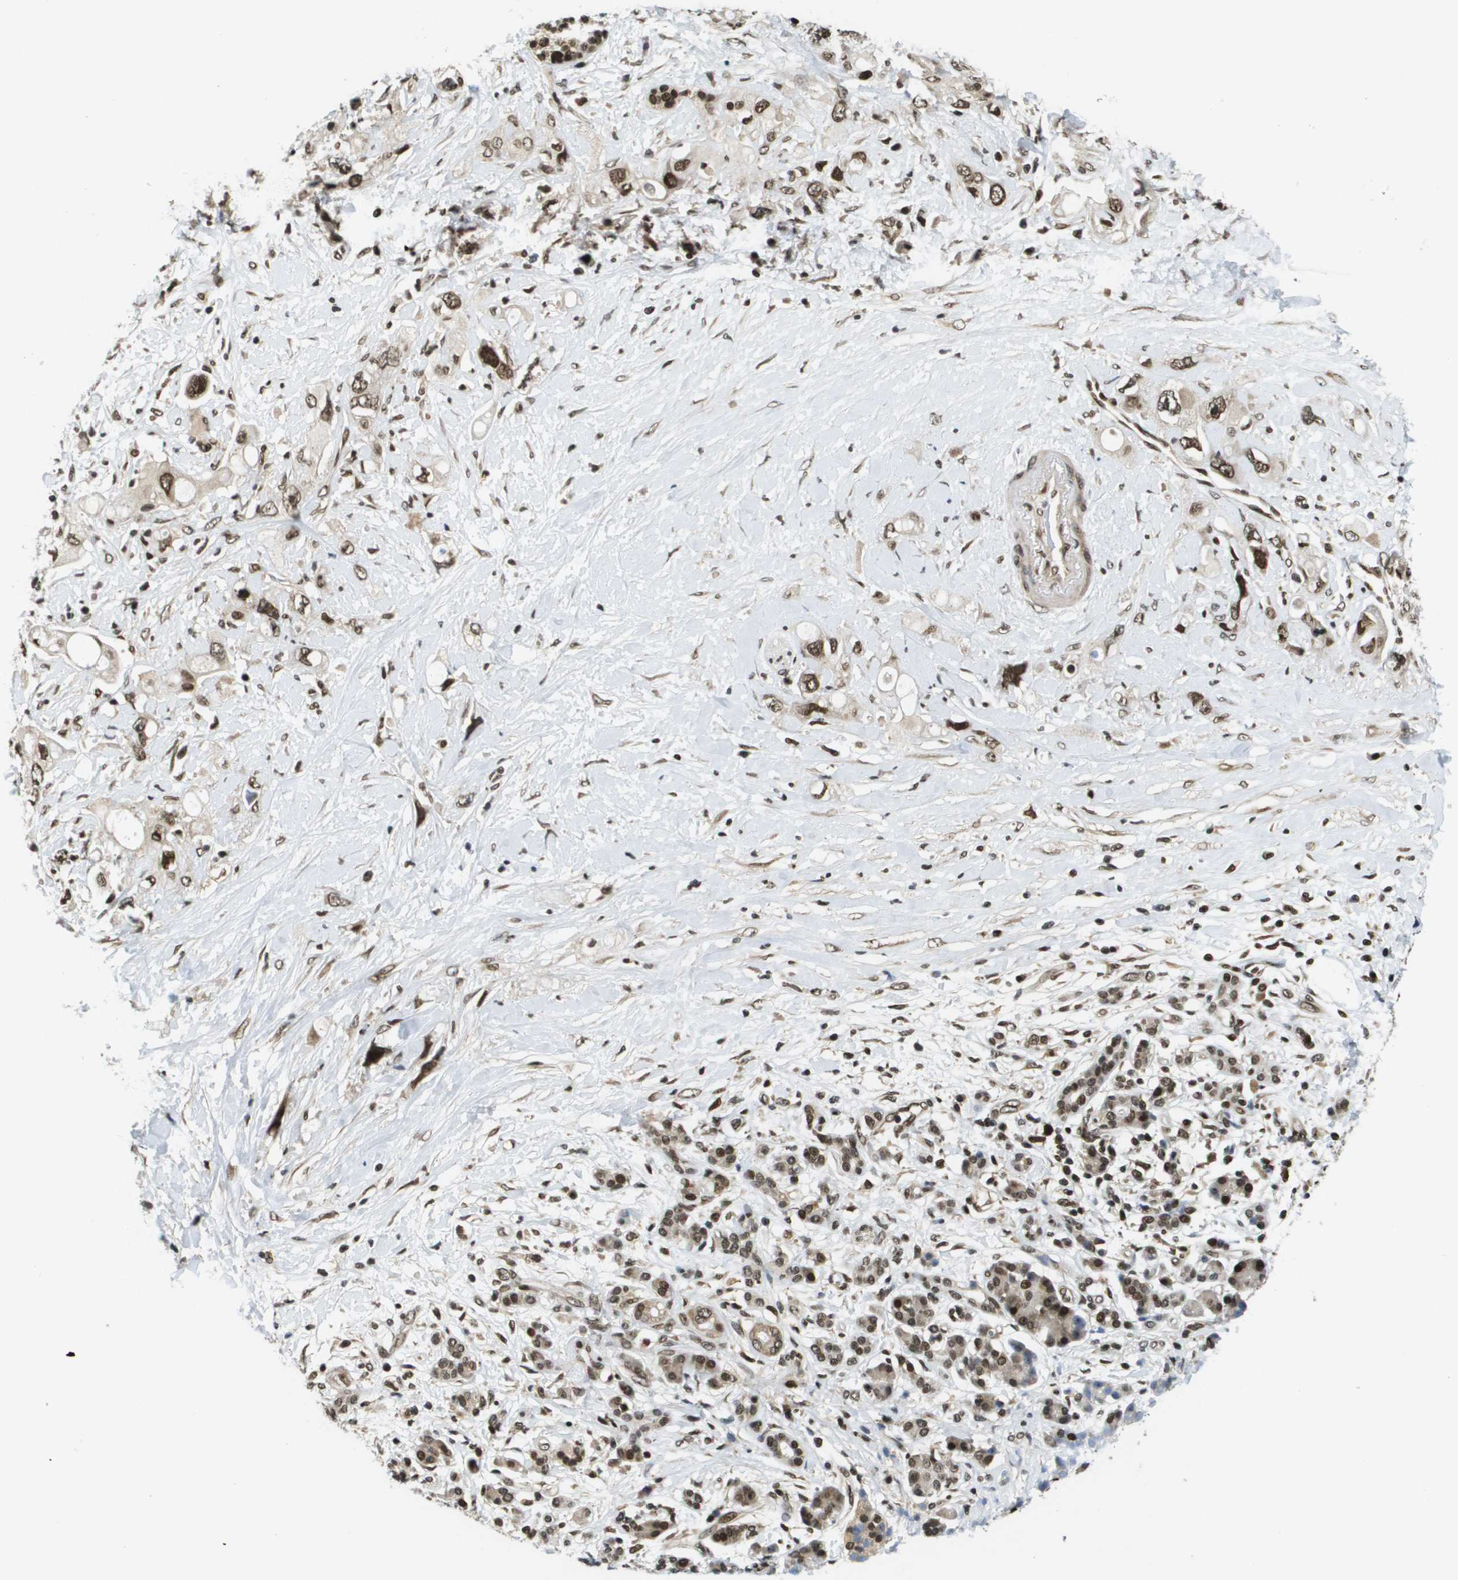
{"staining": {"intensity": "moderate", "quantity": ">75%", "location": "nuclear"}, "tissue": "pancreatic cancer", "cell_type": "Tumor cells", "image_type": "cancer", "snomed": [{"axis": "morphology", "description": "Adenocarcinoma, NOS"}, {"axis": "topography", "description": "Pancreas"}], "caption": "Immunohistochemistry (IHC) of human pancreatic adenocarcinoma exhibits medium levels of moderate nuclear positivity in about >75% of tumor cells.", "gene": "RECQL4", "patient": {"sex": "female", "age": 56}}